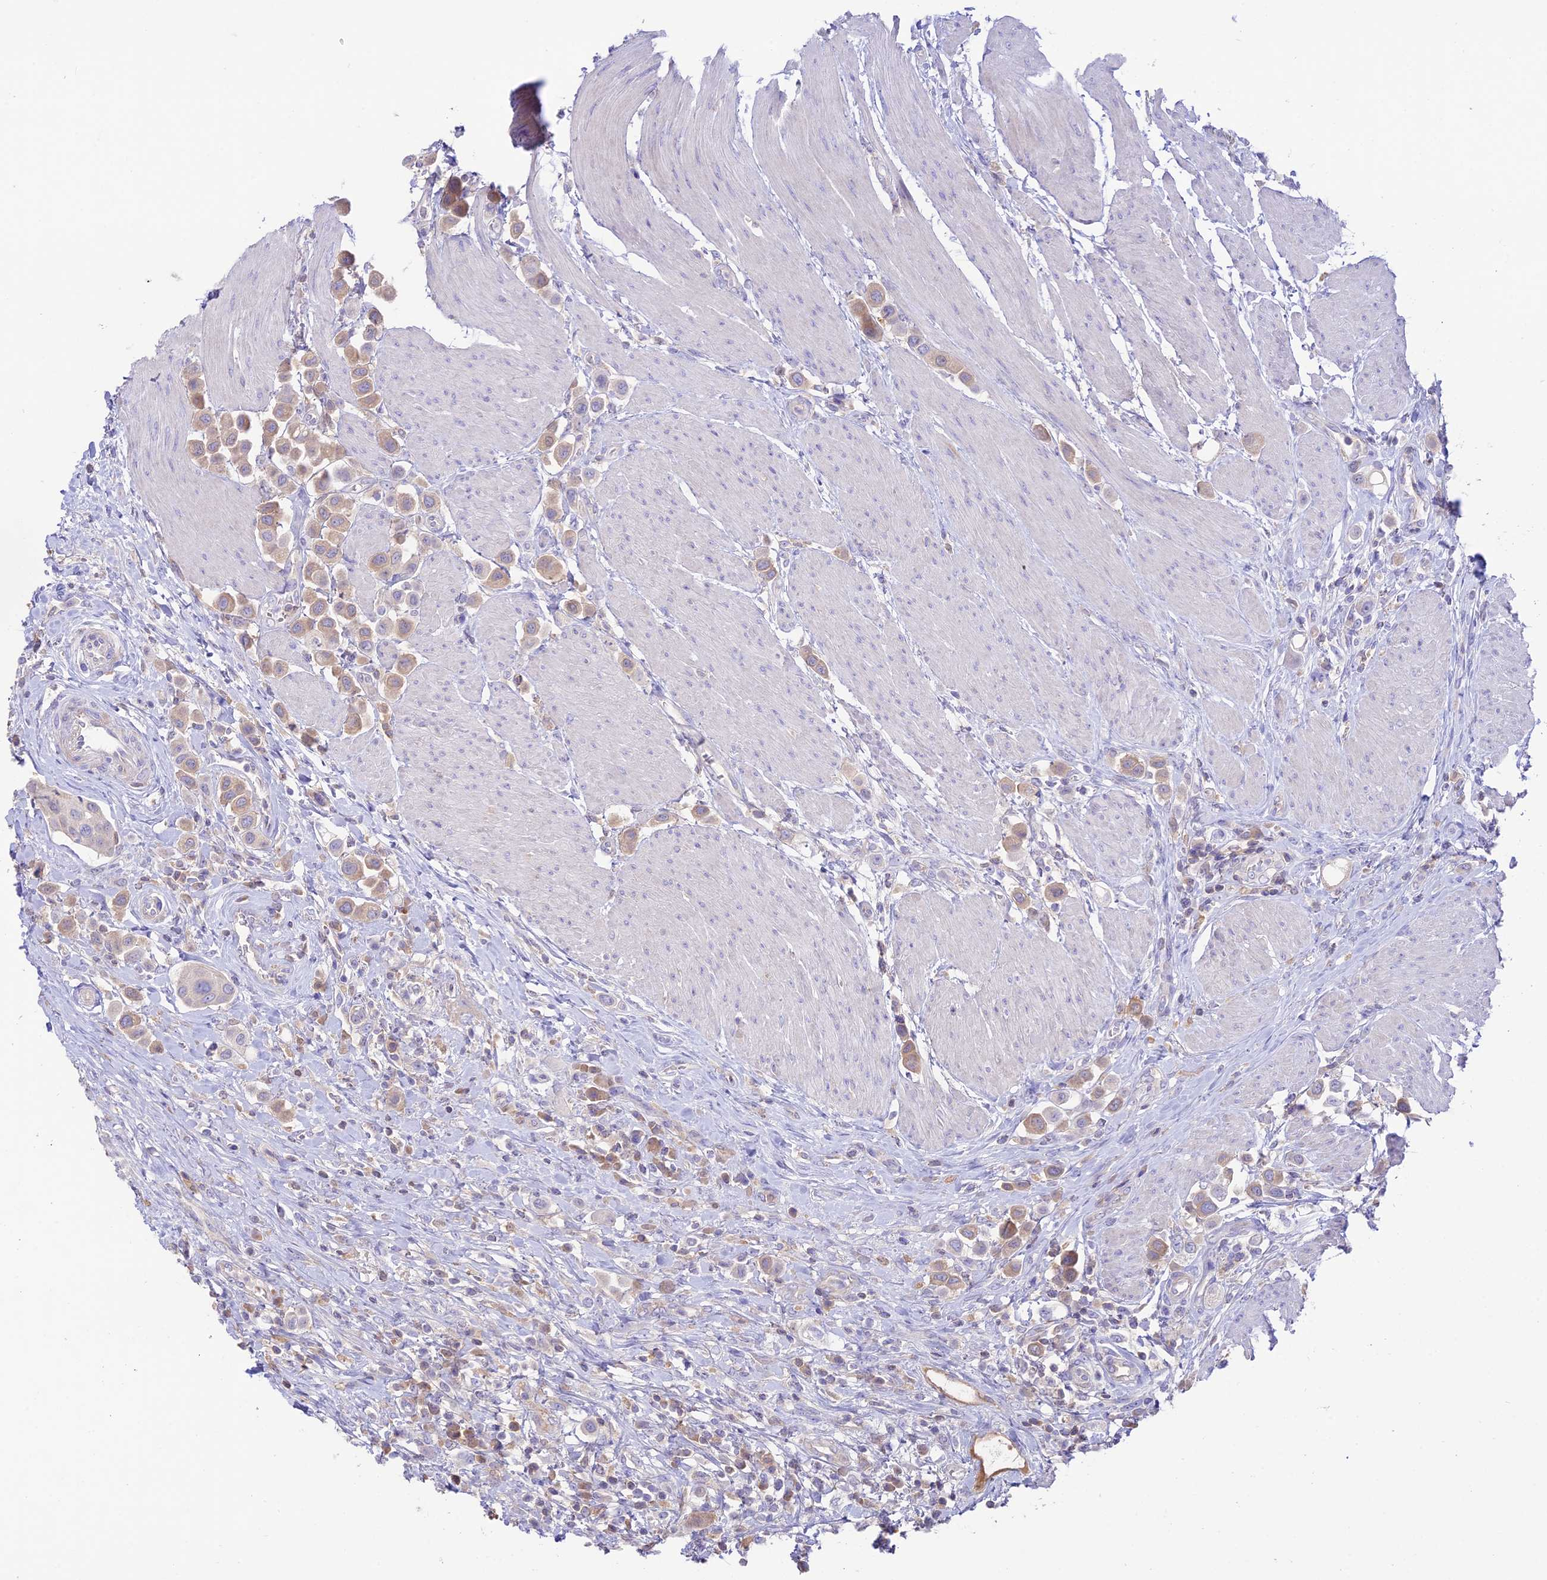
{"staining": {"intensity": "weak", "quantity": "<25%", "location": "cytoplasmic/membranous"}, "tissue": "urothelial cancer", "cell_type": "Tumor cells", "image_type": "cancer", "snomed": [{"axis": "morphology", "description": "Urothelial carcinoma, High grade"}, {"axis": "topography", "description": "Urinary bladder"}], "caption": "Immunohistochemical staining of human urothelial carcinoma (high-grade) shows no significant positivity in tumor cells.", "gene": "NLRP9", "patient": {"sex": "male", "age": 50}}